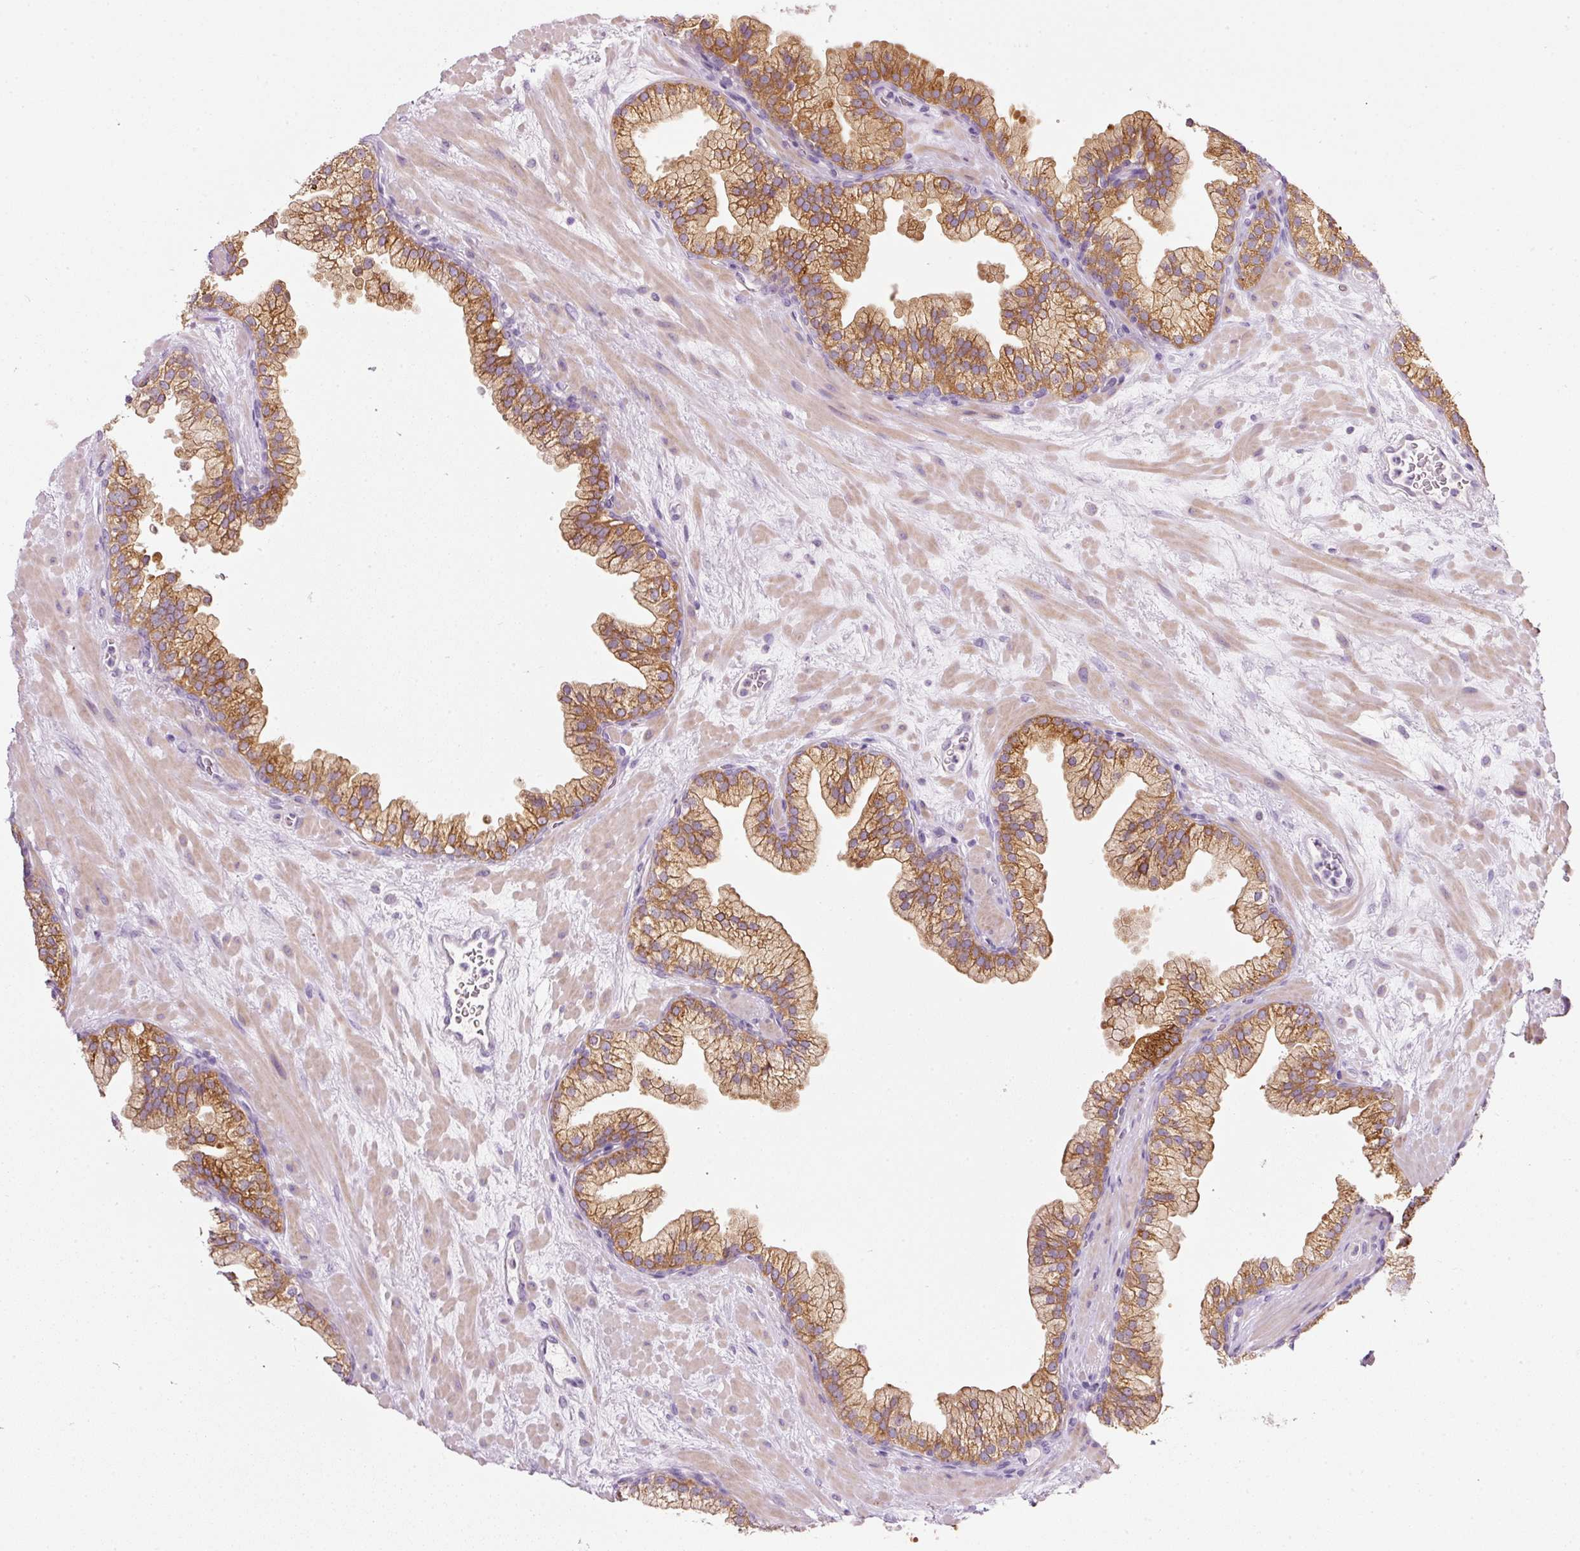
{"staining": {"intensity": "moderate", "quantity": ">75%", "location": "cytoplasmic/membranous"}, "tissue": "prostate", "cell_type": "Glandular cells", "image_type": "normal", "snomed": [{"axis": "morphology", "description": "Normal tissue, NOS"}, {"axis": "topography", "description": "Prostate"}, {"axis": "topography", "description": "Peripheral nerve tissue"}], "caption": "Immunohistochemical staining of unremarkable prostate shows >75% levels of moderate cytoplasmic/membranous protein expression in about >75% of glandular cells. Using DAB (3,3'-diaminobenzidine) (brown) and hematoxylin (blue) stains, captured at high magnification using brightfield microscopy.", "gene": "PDXDC1", "patient": {"sex": "male", "age": 61}}